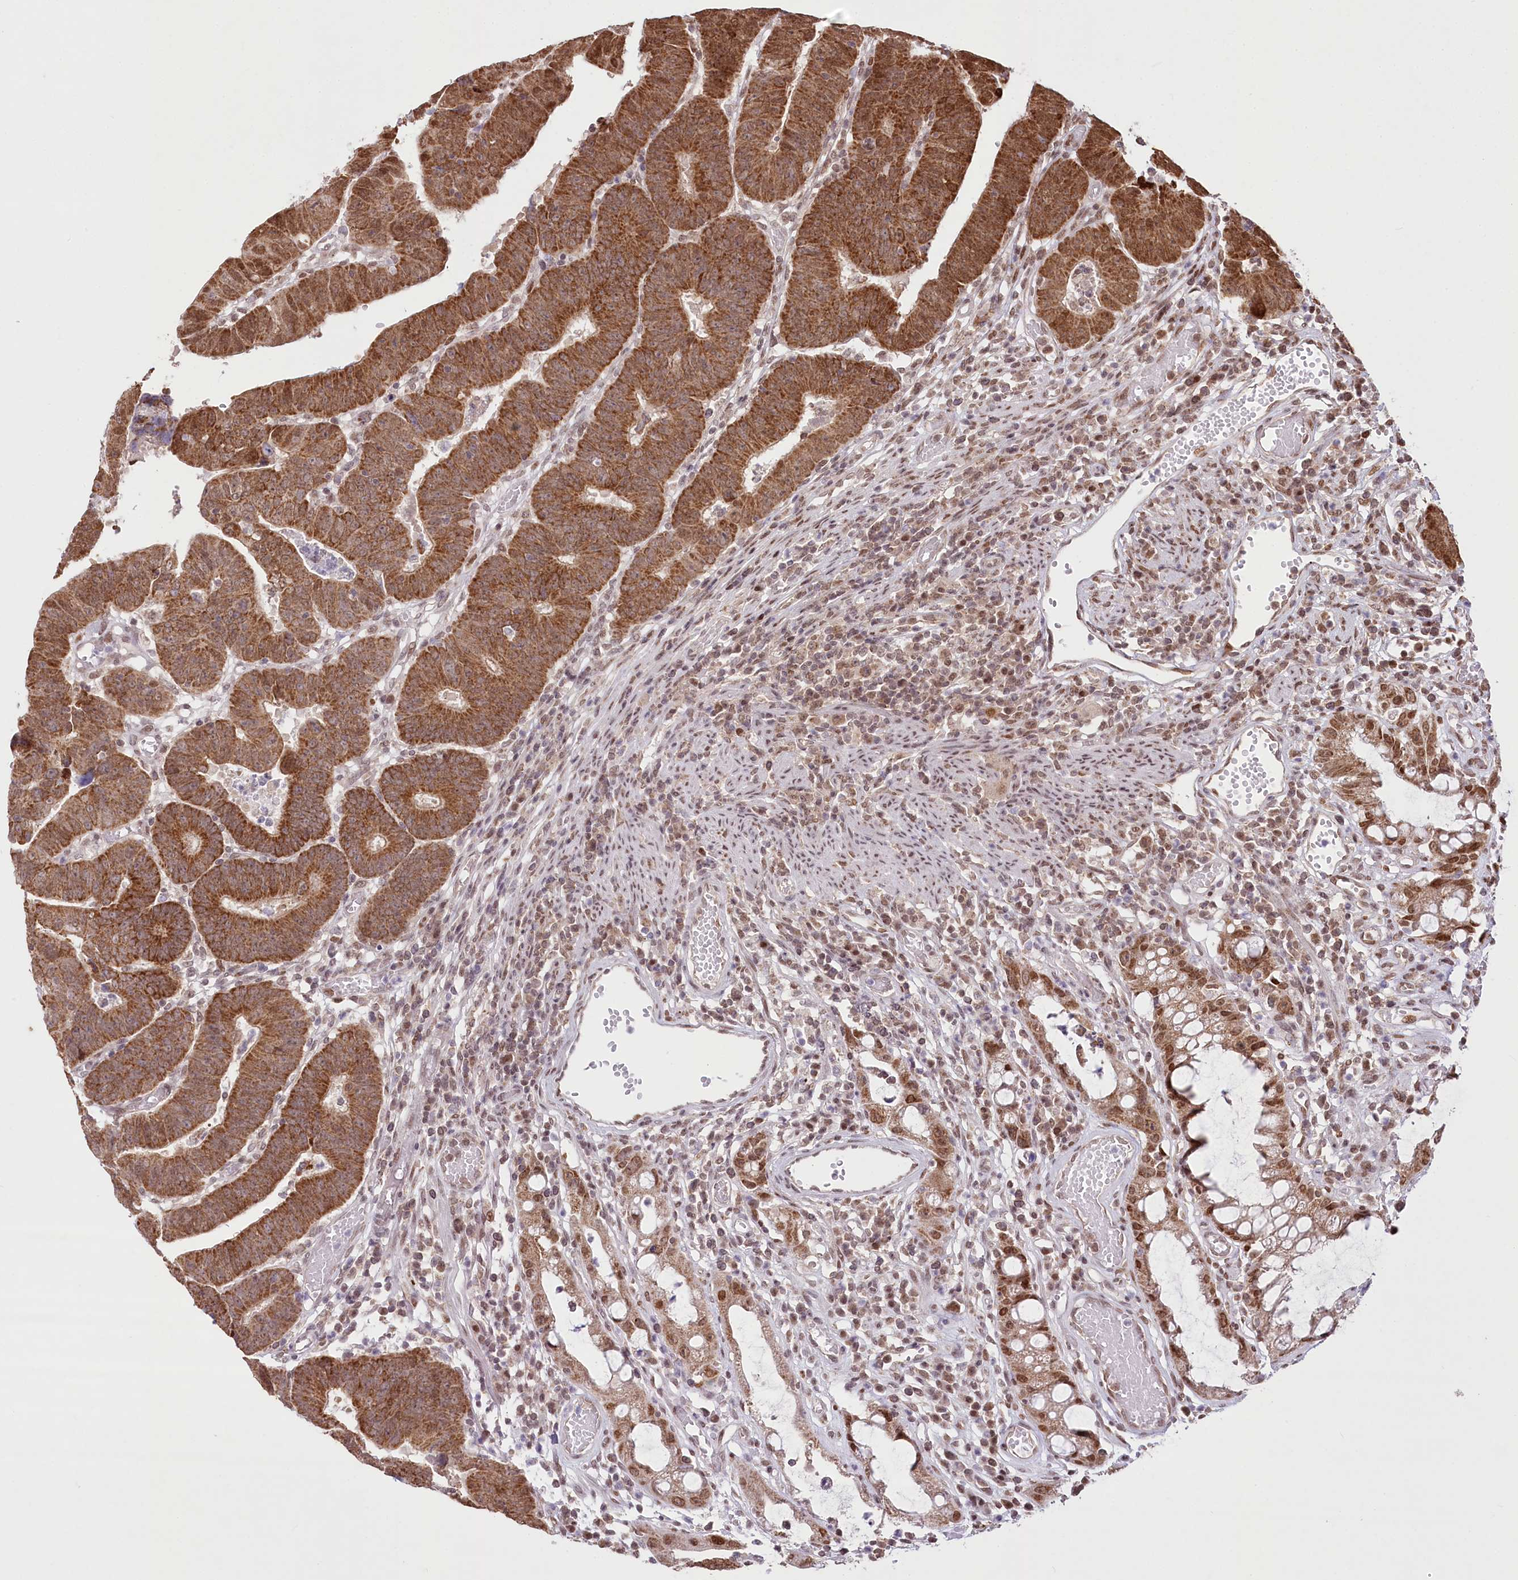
{"staining": {"intensity": "strong", "quantity": ">75%", "location": "cytoplasmic/membranous"}, "tissue": "colorectal cancer", "cell_type": "Tumor cells", "image_type": "cancer", "snomed": [{"axis": "morphology", "description": "Adenocarcinoma, NOS"}, {"axis": "topography", "description": "Rectum"}], "caption": "This micrograph shows immunohistochemistry (IHC) staining of colorectal cancer, with high strong cytoplasmic/membranous positivity in about >75% of tumor cells.", "gene": "PYURF", "patient": {"sex": "female", "age": 65}}